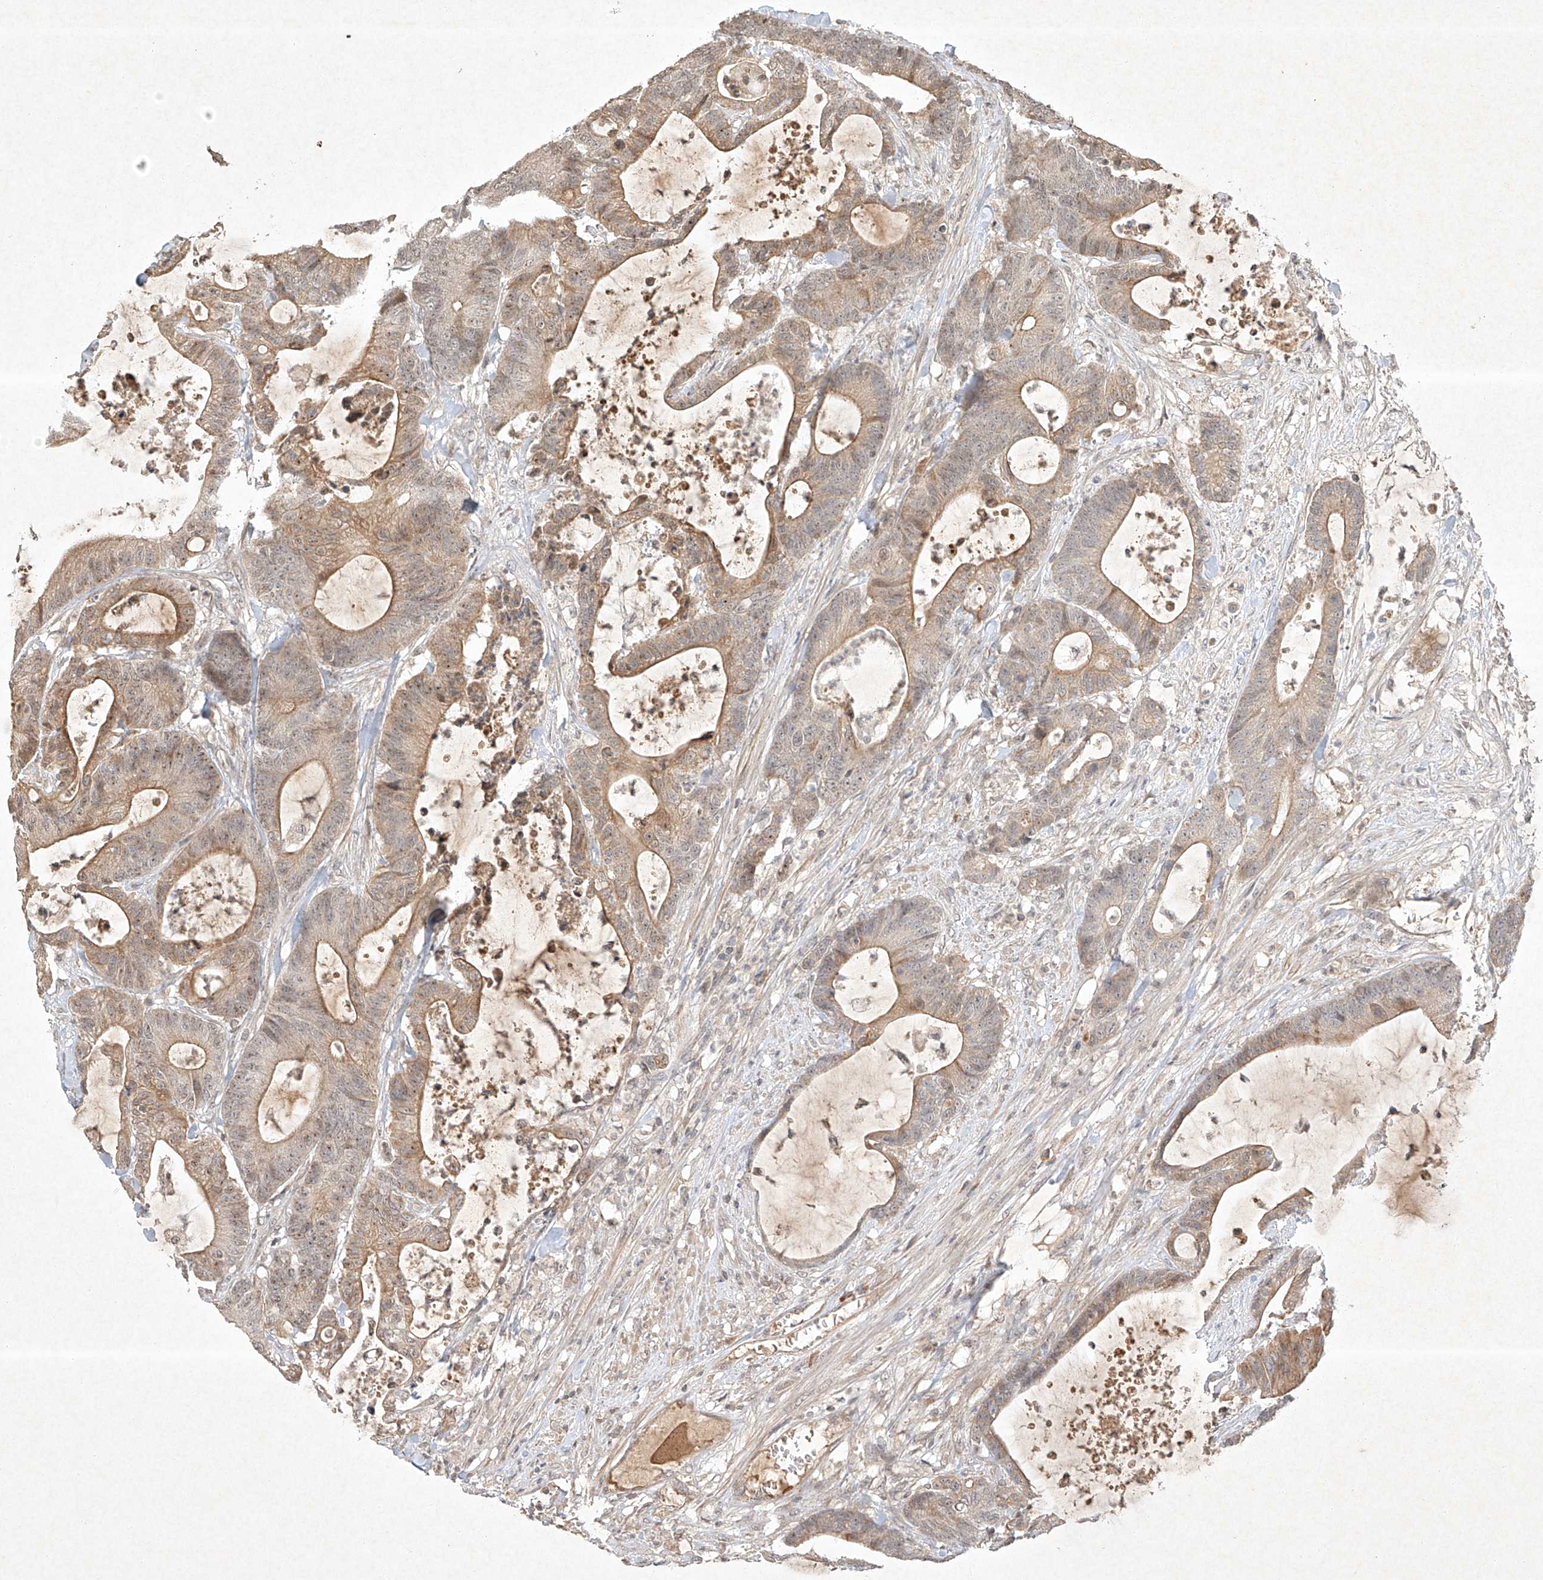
{"staining": {"intensity": "moderate", "quantity": "25%-75%", "location": "cytoplasmic/membranous"}, "tissue": "colorectal cancer", "cell_type": "Tumor cells", "image_type": "cancer", "snomed": [{"axis": "morphology", "description": "Adenocarcinoma, NOS"}, {"axis": "topography", "description": "Colon"}], "caption": "Moderate cytoplasmic/membranous expression for a protein is present in about 25%-75% of tumor cells of colorectal adenocarcinoma using IHC.", "gene": "BTRC", "patient": {"sex": "female", "age": 84}}